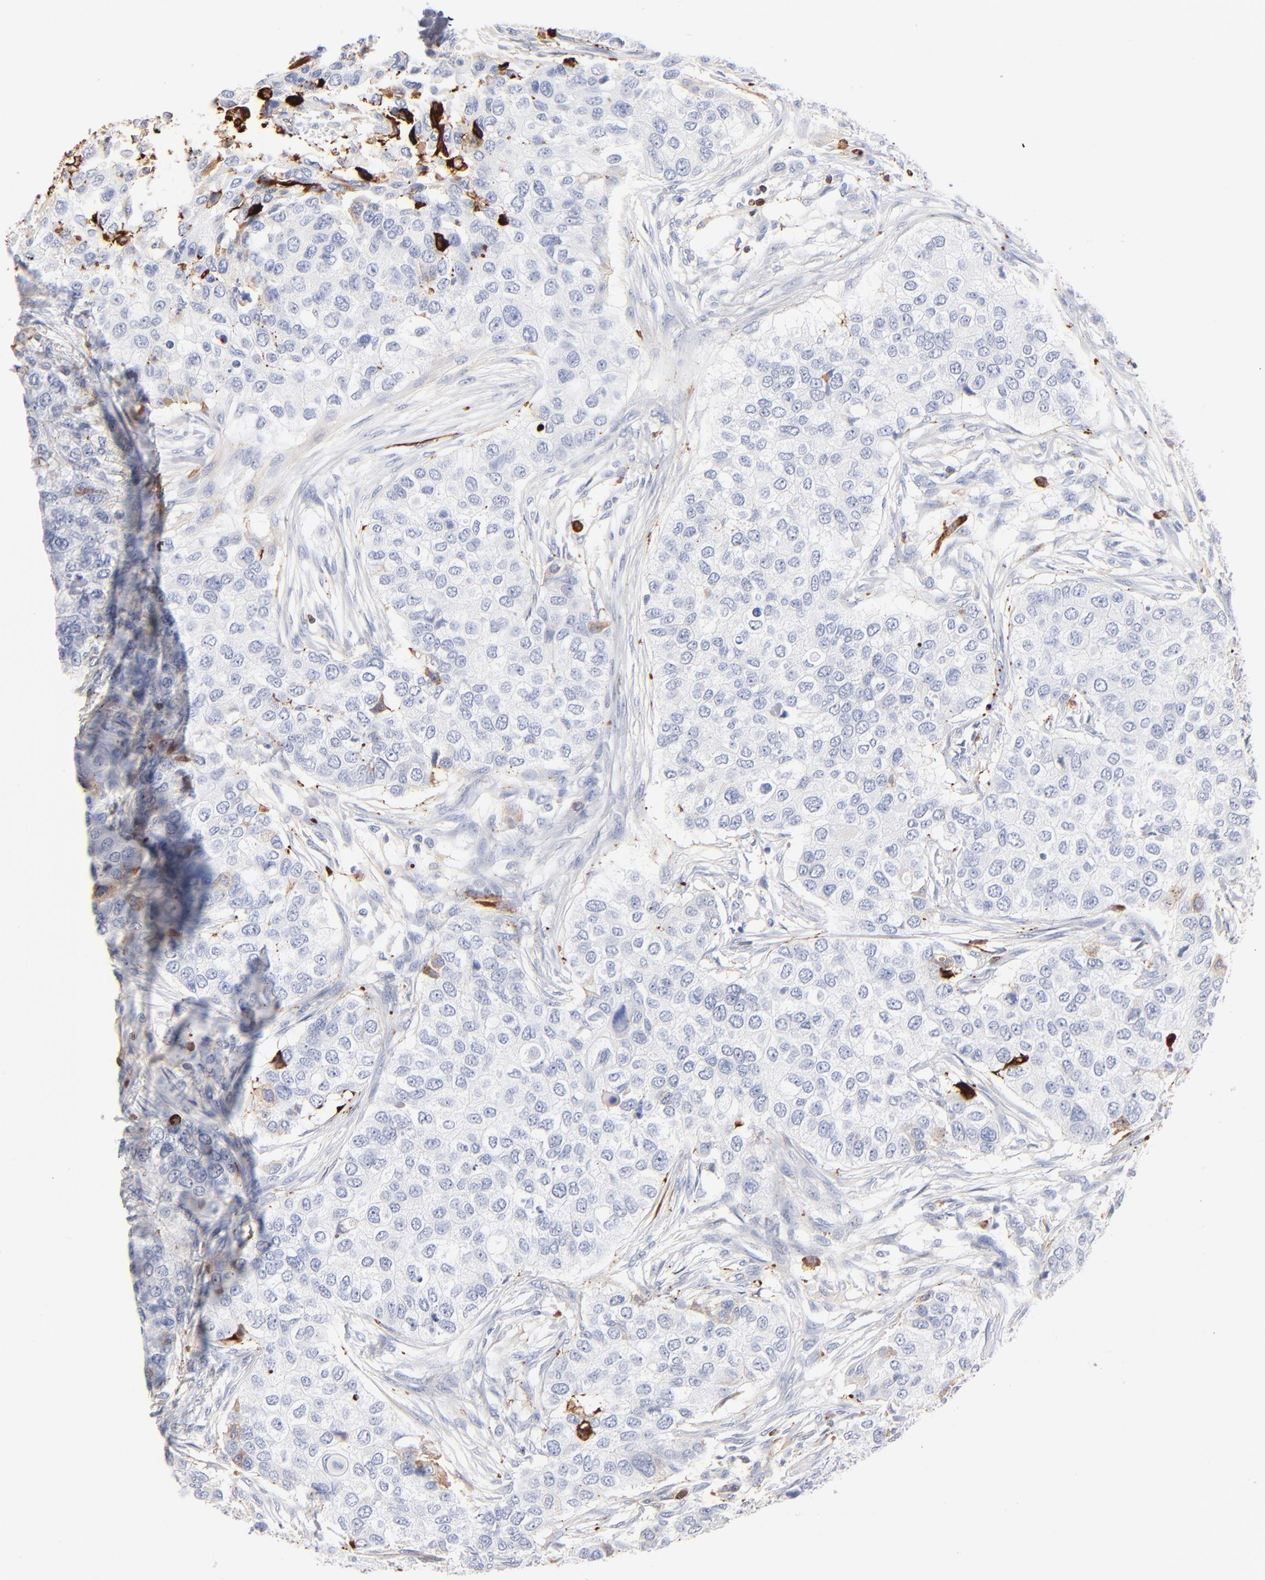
{"staining": {"intensity": "negative", "quantity": "none", "location": "none"}, "tissue": "breast cancer", "cell_type": "Tumor cells", "image_type": "cancer", "snomed": [{"axis": "morphology", "description": "Normal tissue, NOS"}, {"axis": "morphology", "description": "Duct carcinoma"}, {"axis": "topography", "description": "Breast"}], "caption": "The histopathology image shows no significant expression in tumor cells of breast intraductal carcinoma.", "gene": "APOH", "patient": {"sex": "female", "age": 49}}